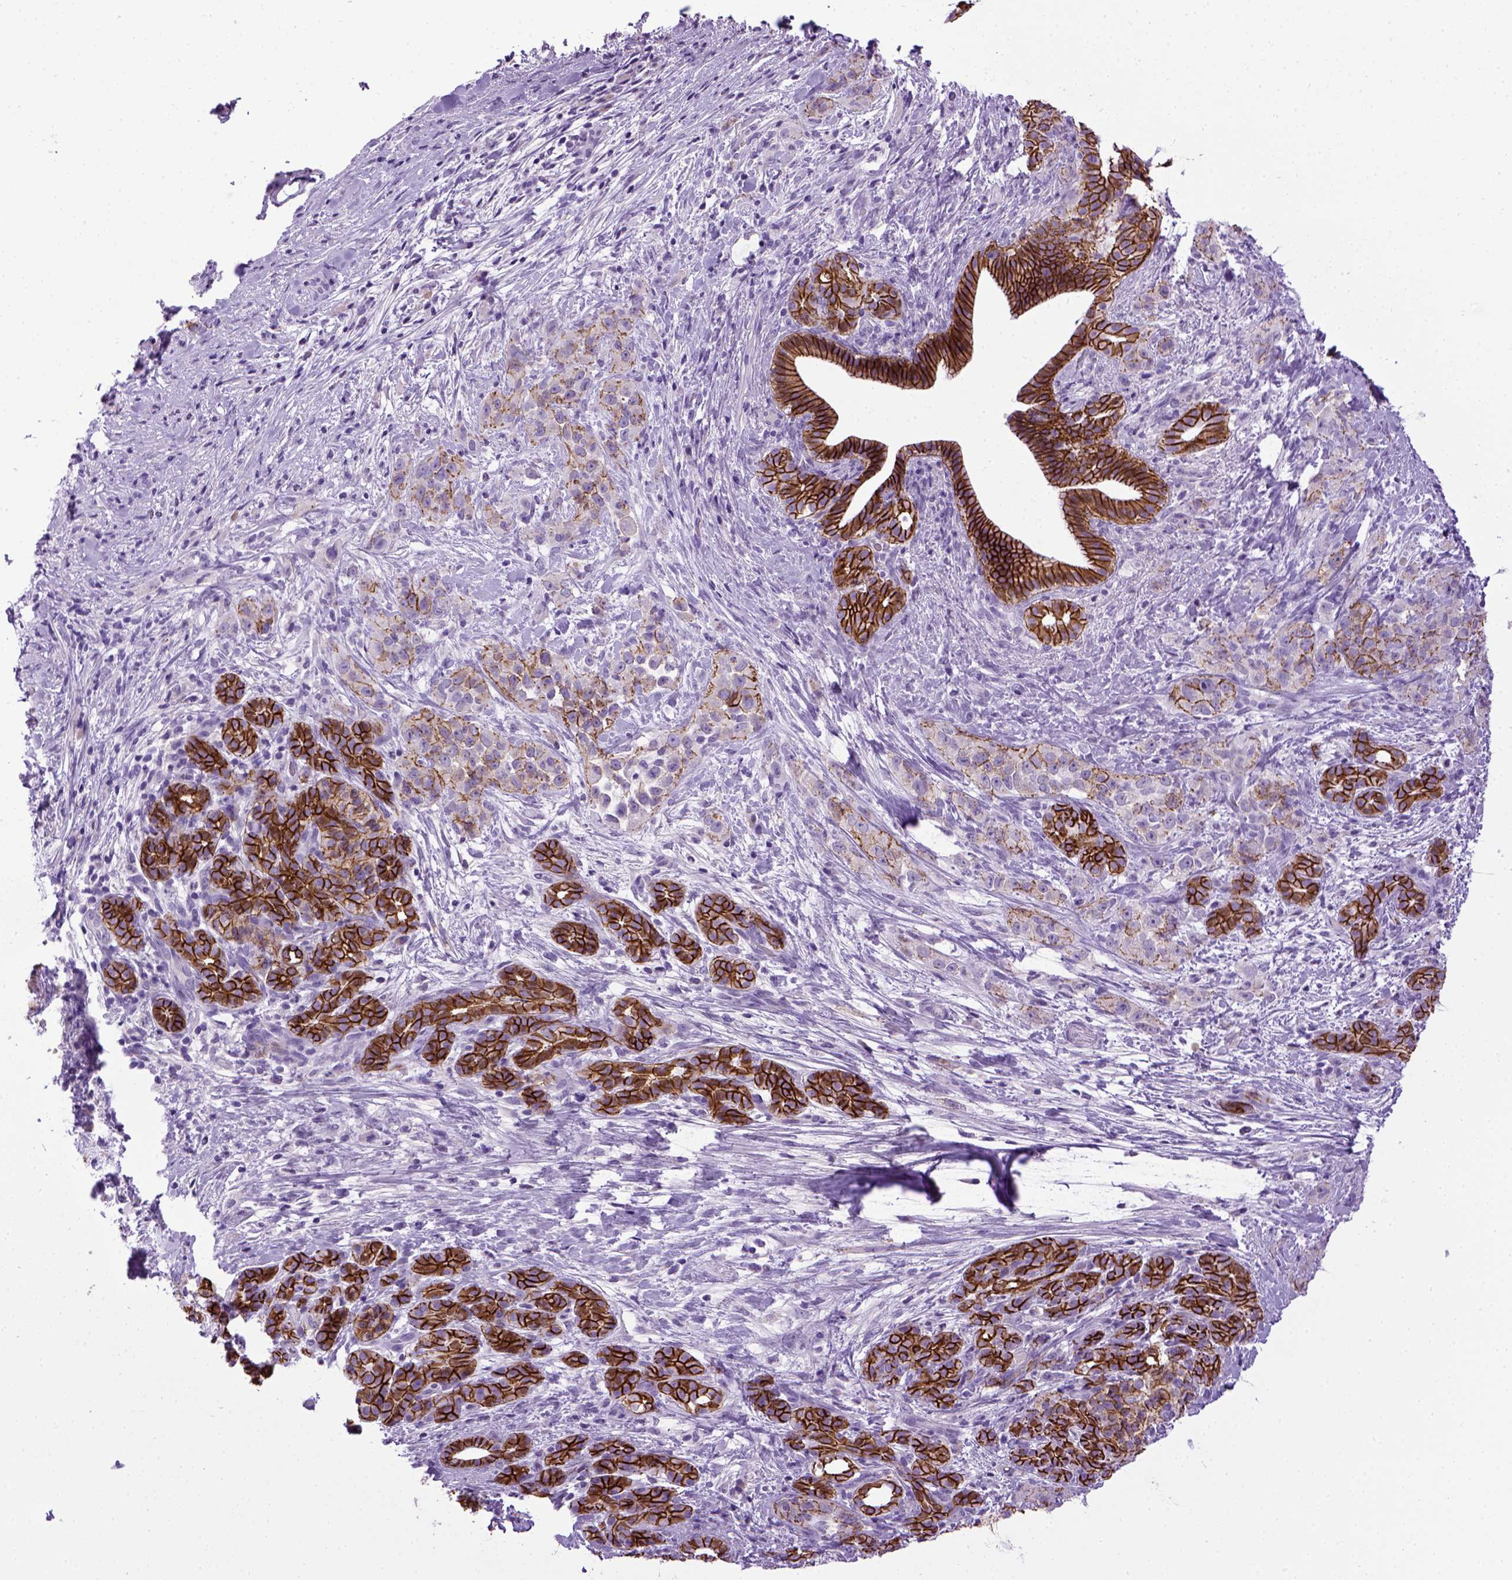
{"staining": {"intensity": "strong", "quantity": ">75%", "location": "cytoplasmic/membranous"}, "tissue": "pancreatic cancer", "cell_type": "Tumor cells", "image_type": "cancer", "snomed": [{"axis": "morphology", "description": "Adenocarcinoma, NOS"}, {"axis": "topography", "description": "Pancreas"}], "caption": "Immunohistochemical staining of pancreatic adenocarcinoma reveals high levels of strong cytoplasmic/membranous protein expression in approximately >75% of tumor cells.", "gene": "CDH1", "patient": {"sex": "male", "age": 44}}